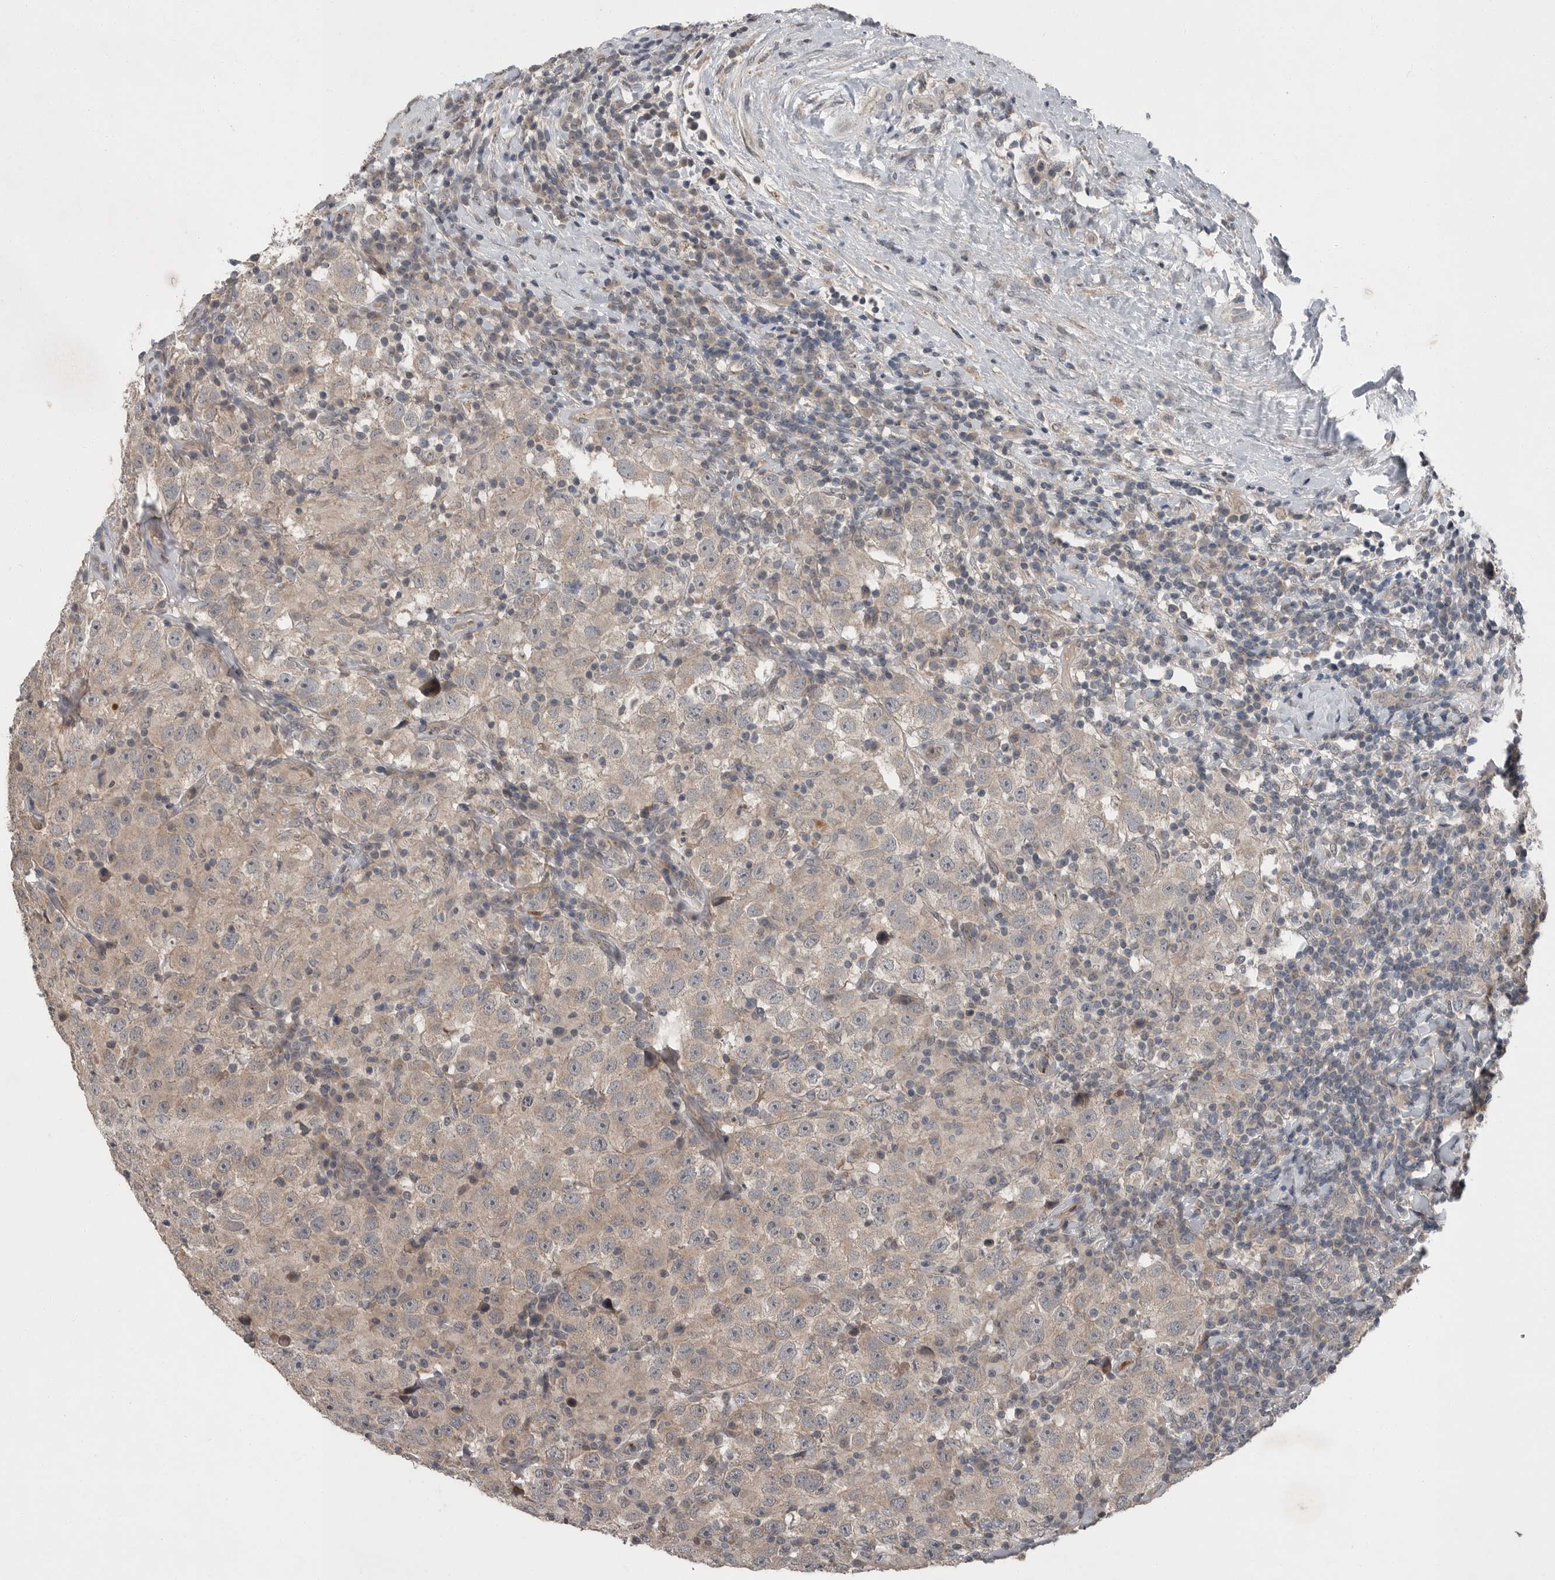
{"staining": {"intensity": "weak", "quantity": ">75%", "location": "cytoplasmic/membranous"}, "tissue": "testis cancer", "cell_type": "Tumor cells", "image_type": "cancer", "snomed": [{"axis": "morphology", "description": "Seminoma, NOS"}, {"axis": "topography", "description": "Testis"}], "caption": "Weak cytoplasmic/membranous staining for a protein is present in approximately >75% of tumor cells of testis cancer (seminoma) using immunohistochemistry.", "gene": "SCP2", "patient": {"sex": "male", "age": 41}}